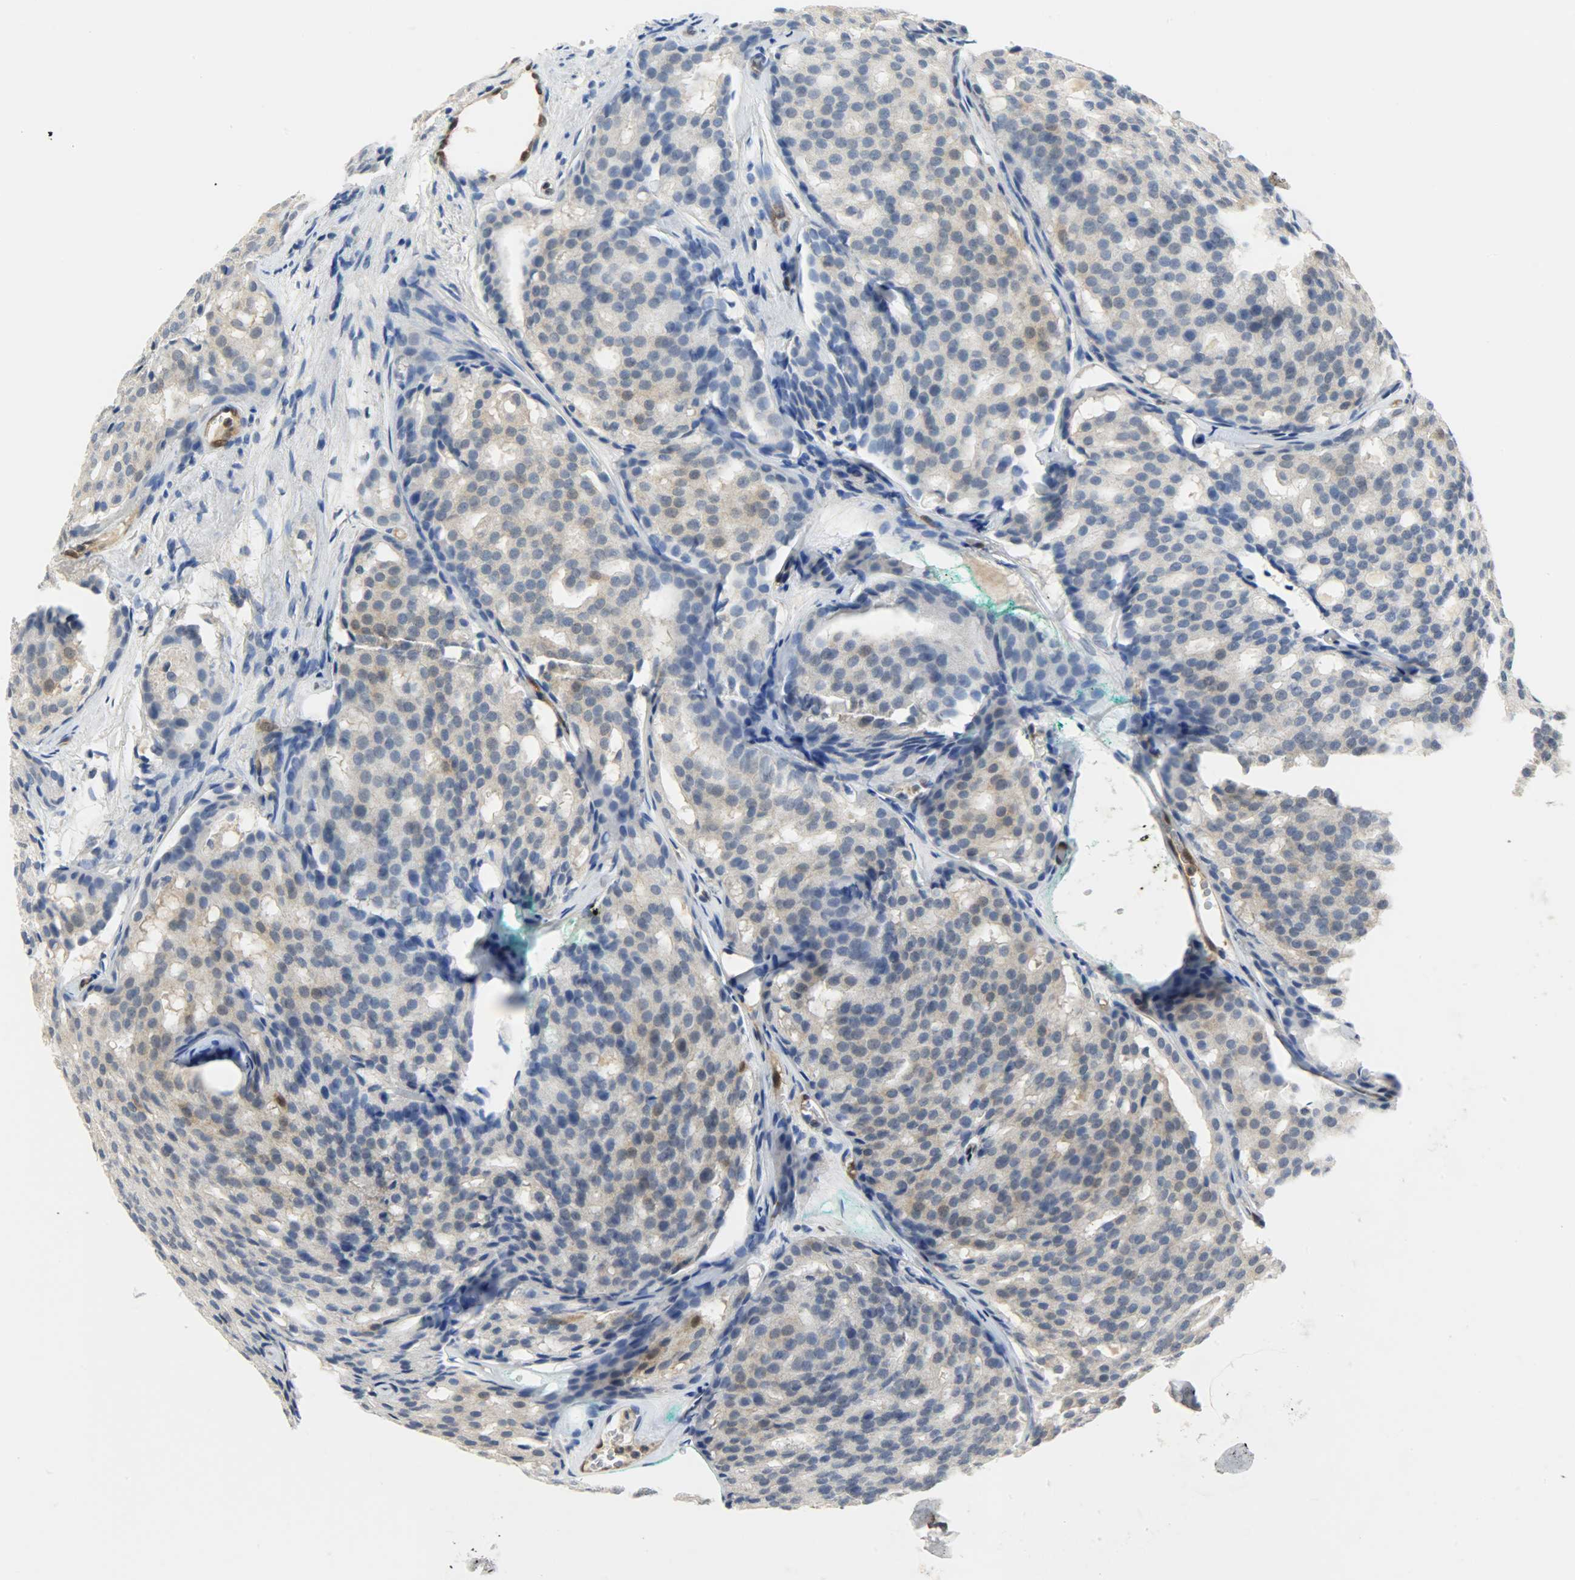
{"staining": {"intensity": "weak", "quantity": "<25%", "location": "cytoplasmic/membranous"}, "tissue": "prostate cancer", "cell_type": "Tumor cells", "image_type": "cancer", "snomed": [{"axis": "morphology", "description": "Adenocarcinoma, High grade"}, {"axis": "topography", "description": "Prostate"}], "caption": "Tumor cells show no significant protein positivity in prostate cancer.", "gene": "FKBP1A", "patient": {"sex": "male", "age": 64}}